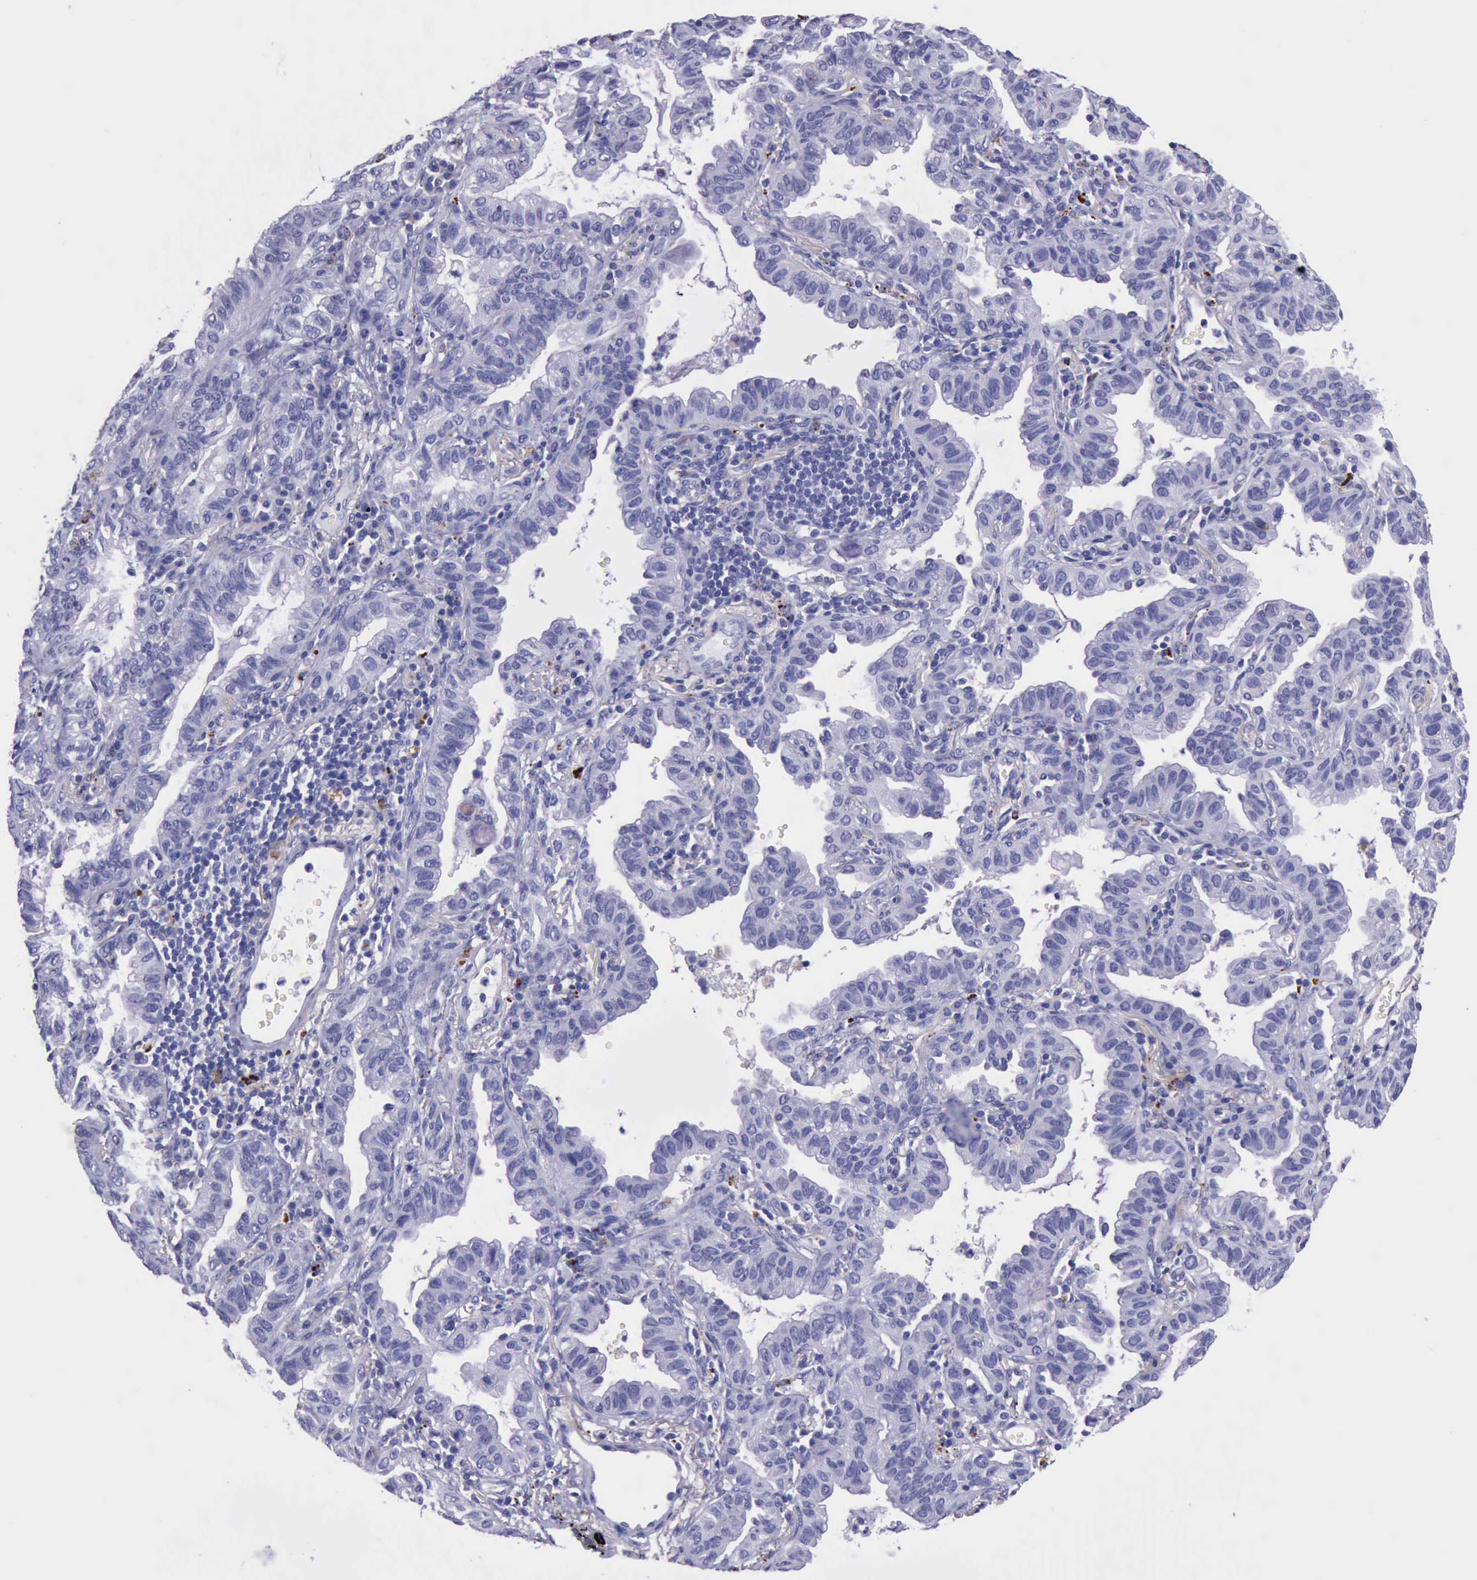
{"staining": {"intensity": "negative", "quantity": "none", "location": "none"}, "tissue": "lung cancer", "cell_type": "Tumor cells", "image_type": "cancer", "snomed": [{"axis": "morphology", "description": "Adenocarcinoma, NOS"}, {"axis": "topography", "description": "Lung"}], "caption": "Protein analysis of lung cancer displays no significant positivity in tumor cells.", "gene": "GLA", "patient": {"sex": "female", "age": 50}}